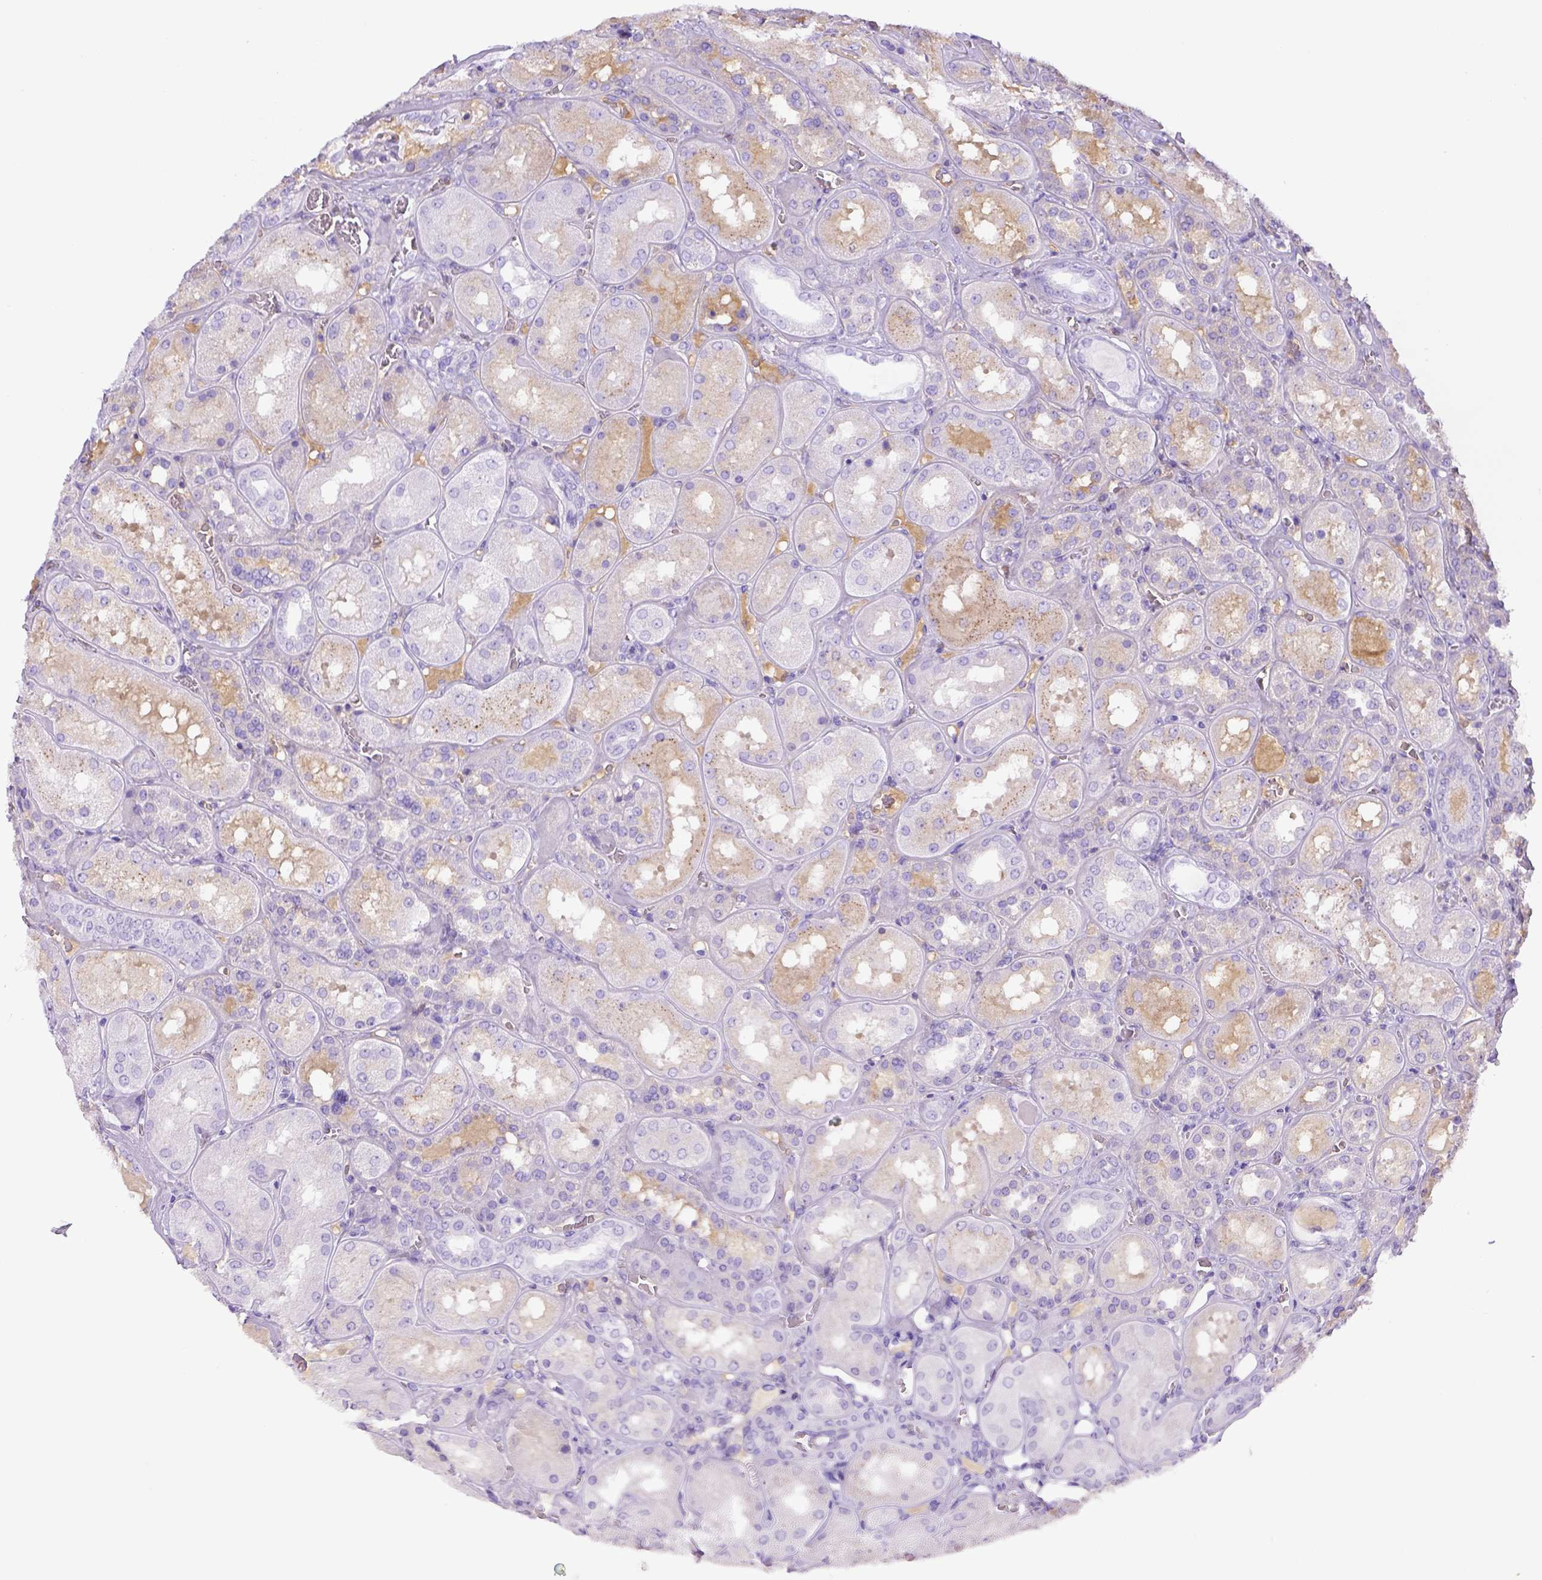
{"staining": {"intensity": "negative", "quantity": "none", "location": "none"}, "tissue": "kidney", "cell_type": "Cells in glomeruli", "image_type": "normal", "snomed": [{"axis": "morphology", "description": "Normal tissue, NOS"}, {"axis": "topography", "description": "Kidney"}], "caption": "IHC image of benign human kidney stained for a protein (brown), which shows no staining in cells in glomeruli. Nuclei are stained in blue.", "gene": "ITIH4", "patient": {"sex": "male", "age": 73}}